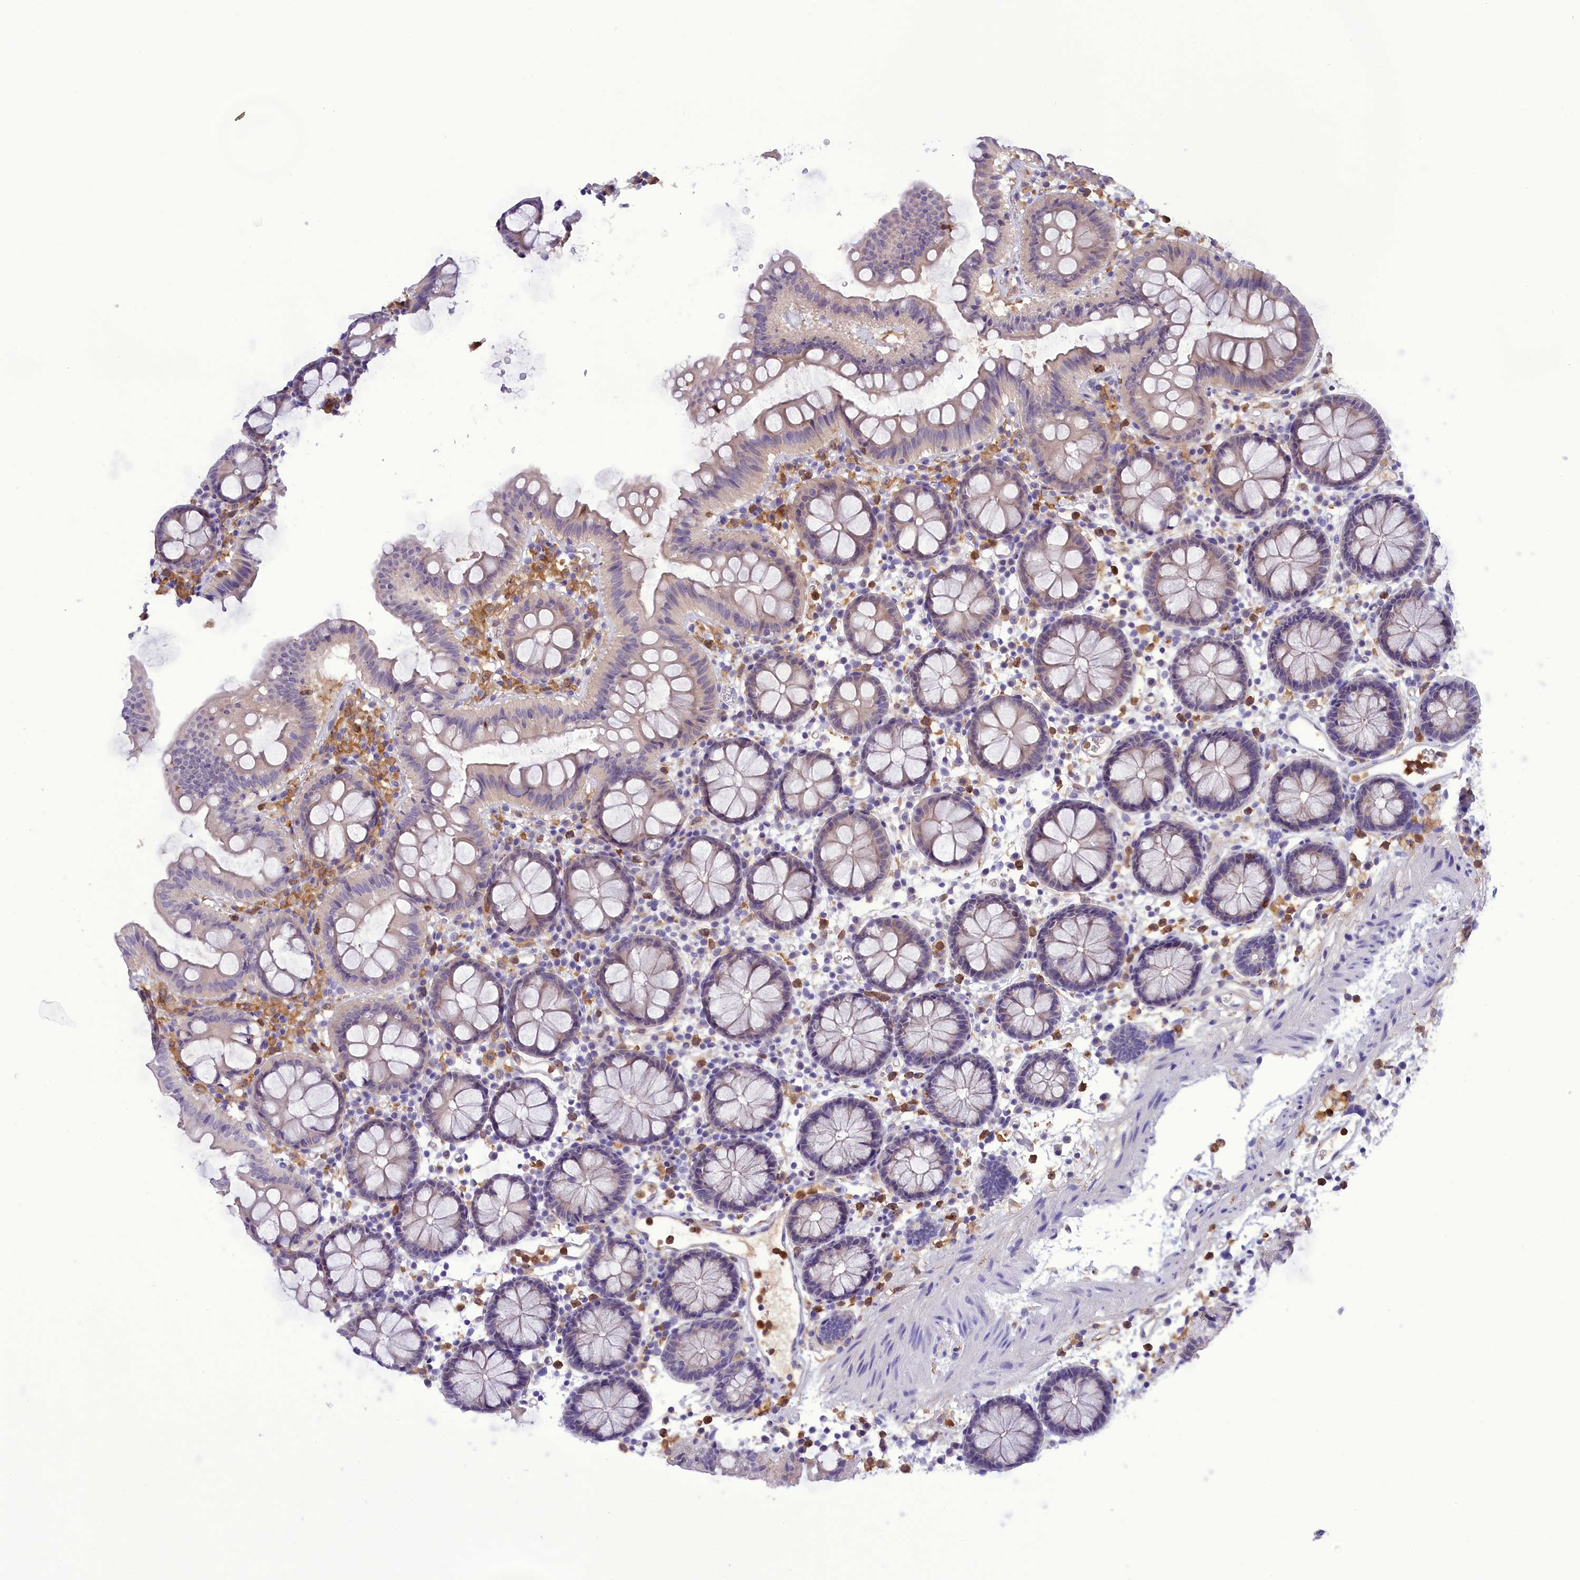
{"staining": {"intensity": "negative", "quantity": "none", "location": "none"}, "tissue": "colon", "cell_type": "Endothelial cells", "image_type": "normal", "snomed": [{"axis": "morphology", "description": "Normal tissue, NOS"}, {"axis": "topography", "description": "Colon"}], "caption": "An IHC image of benign colon is shown. There is no staining in endothelial cells of colon. The staining was performed using DAB (3,3'-diaminobenzidine) to visualize the protein expression in brown, while the nuclei were stained in blue with hematoxylin (Magnification: 20x).", "gene": "FAM149B1", "patient": {"sex": "male", "age": 75}}